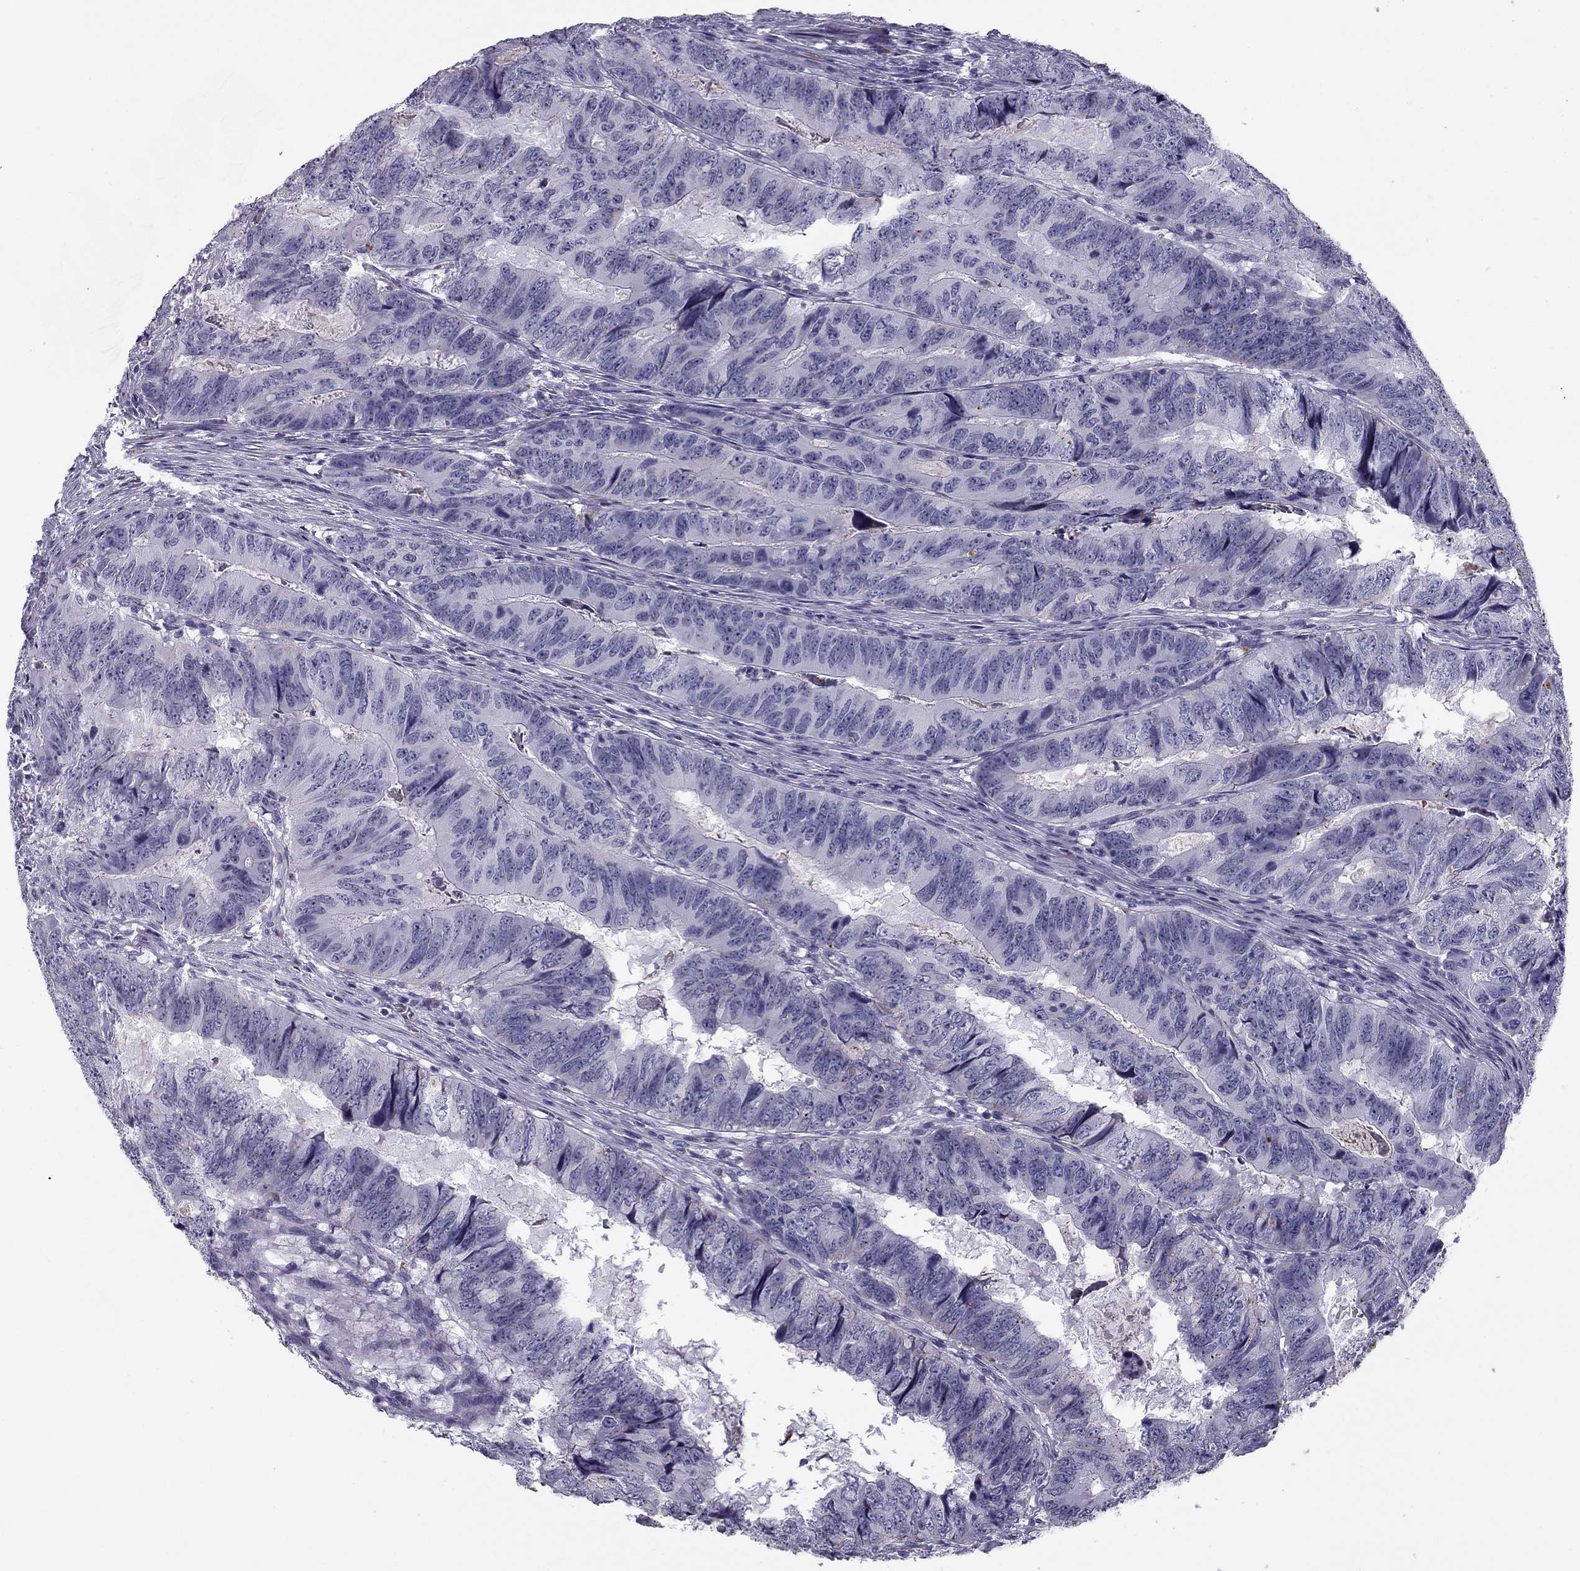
{"staining": {"intensity": "negative", "quantity": "none", "location": "none"}, "tissue": "colorectal cancer", "cell_type": "Tumor cells", "image_type": "cancer", "snomed": [{"axis": "morphology", "description": "Adenocarcinoma, NOS"}, {"axis": "topography", "description": "Colon"}], "caption": "The image displays no staining of tumor cells in colorectal cancer. (Brightfield microscopy of DAB immunohistochemistry at high magnification).", "gene": "MC5R", "patient": {"sex": "male", "age": 79}}